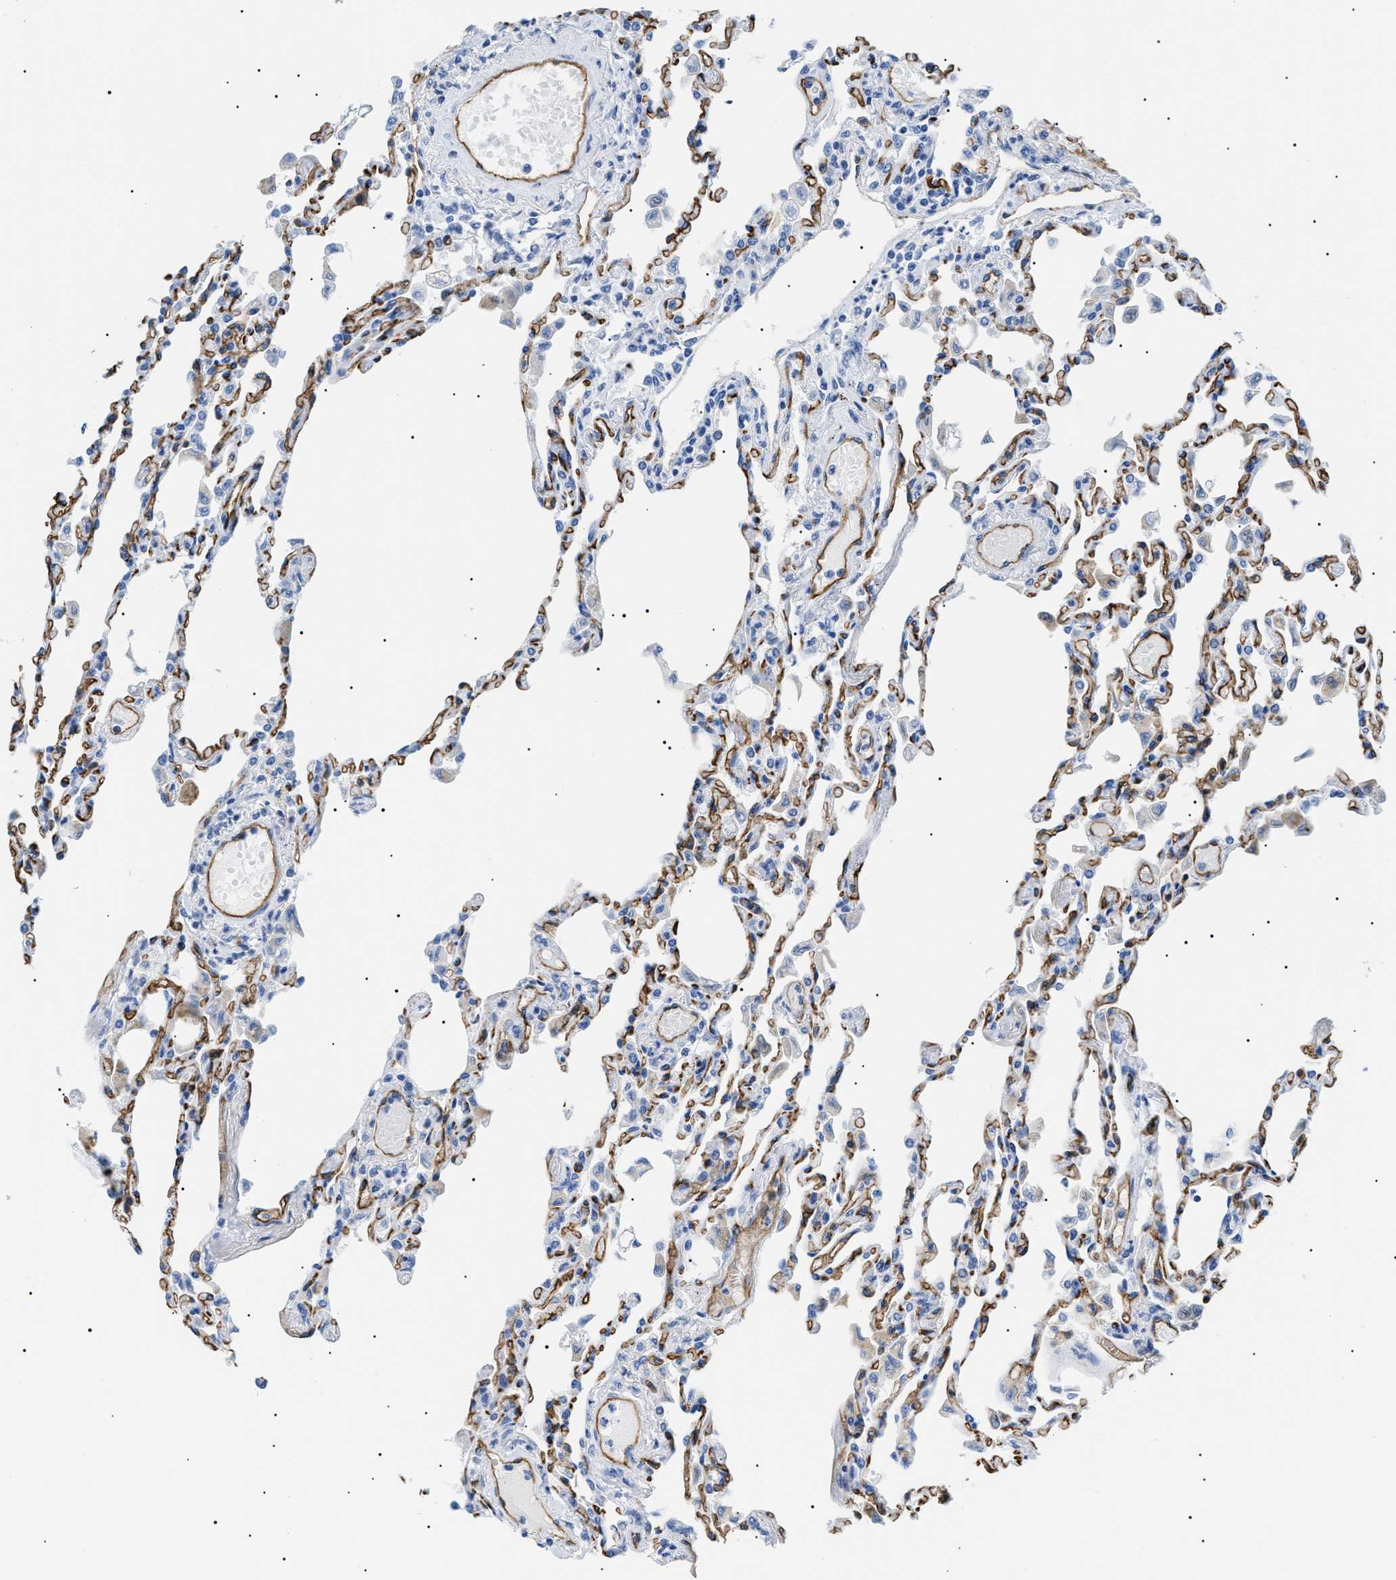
{"staining": {"intensity": "negative", "quantity": "none", "location": "none"}, "tissue": "lung", "cell_type": "Alveolar cells", "image_type": "normal", "snomed": [{"axis": "morphology", "description": "Normal tissue, NOS"}, {"axis": "topography", "description": "Bronchus"}, {"axis": "topography", "description": "Lung"}], "caption": "DAB (3,3'-diaminobenzidine) immunohistochemical staining of unremarkable lung reveals no significant staining in alveolar cells.", "gene": "PODXL", "patient": {"sex": "female", "age": 49}}